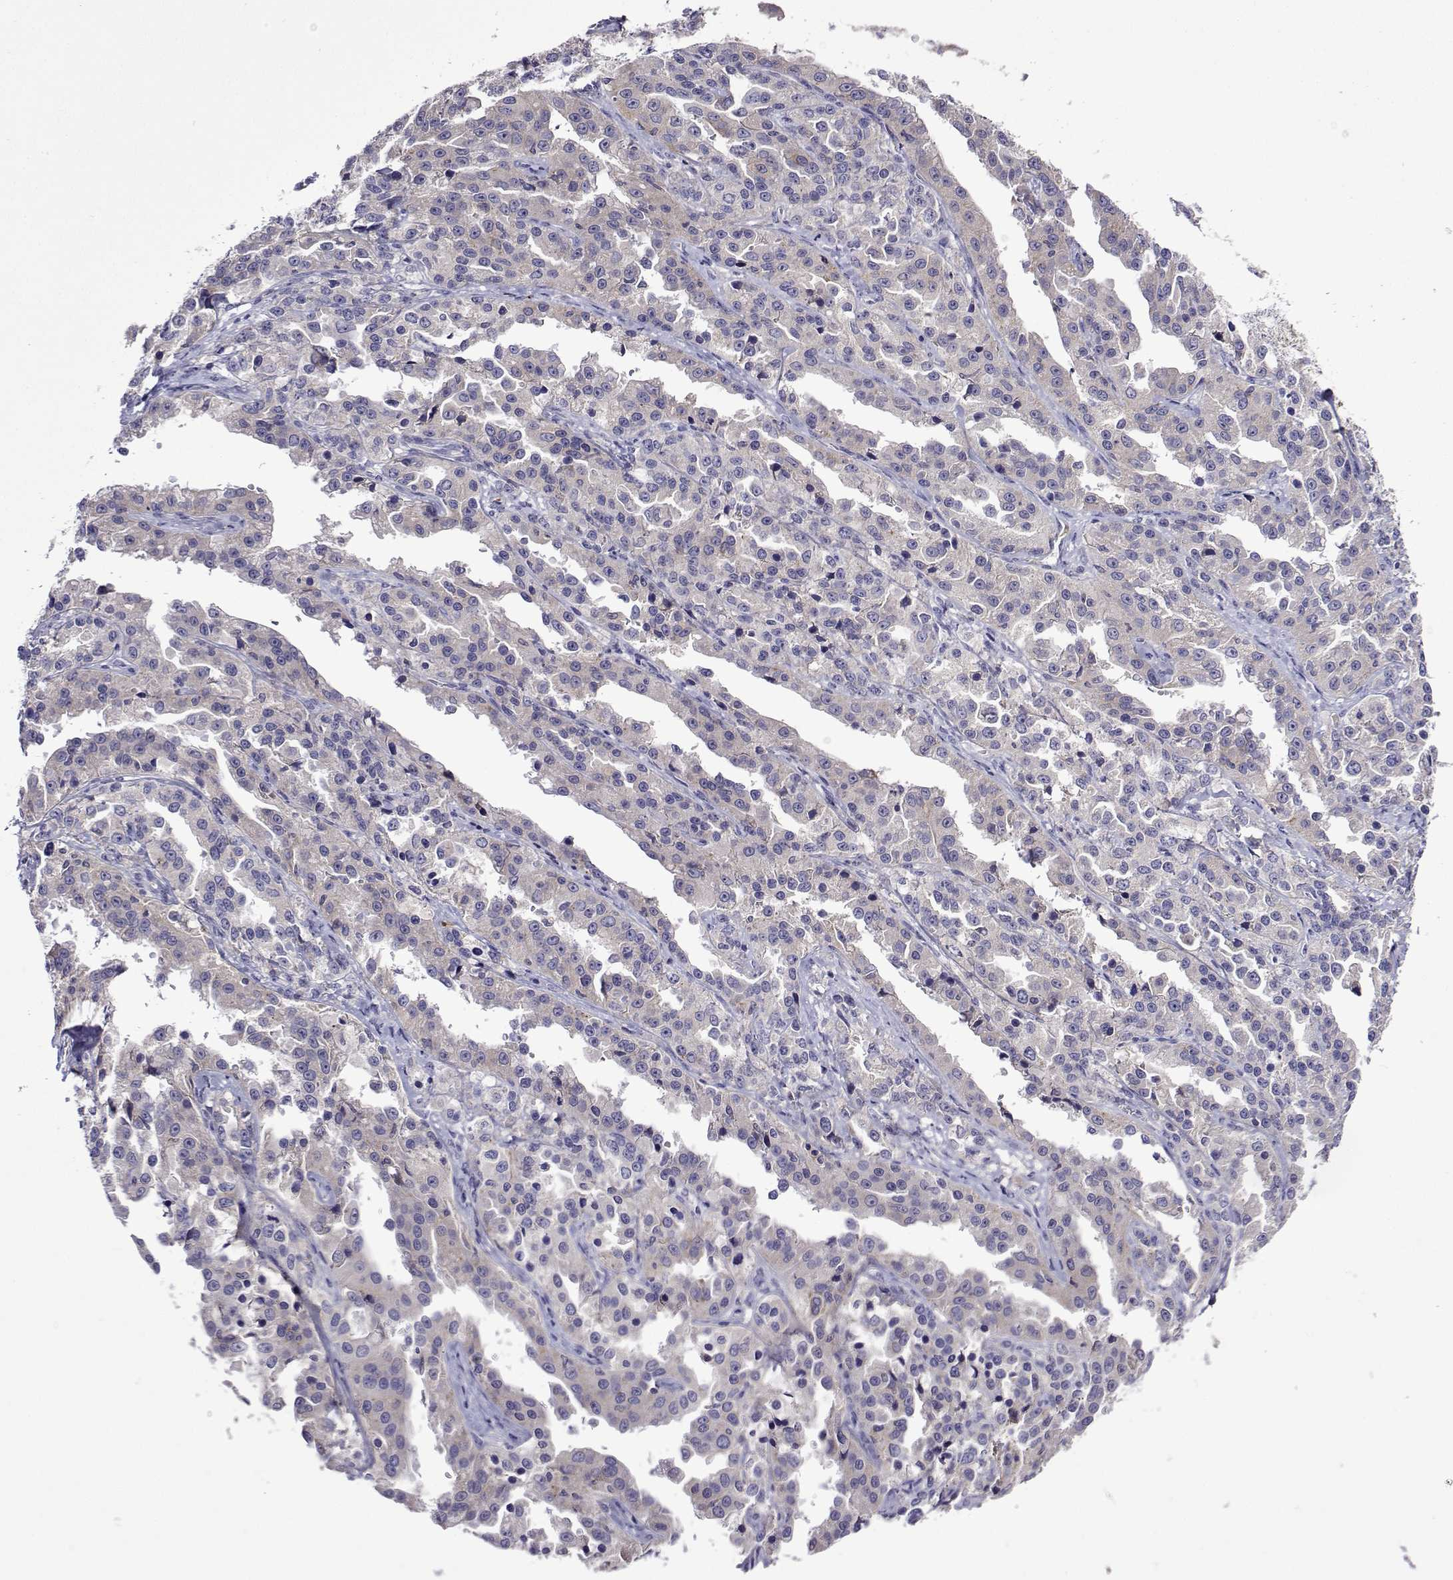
{"staining": {"intensity": "negative", "quantity": "none", "location": "none"}, "tissue": "ovarian cancer", "cell_type": "Tumor cells", "image_type": "cancer", "snomed": [{"axis": "morphology", "description": "Cystadenocarcinoma, serous, NOS"}, {"axis": "topography", "description": "Ovary"}], "caption": "Tumor cells show no significant positivity in serous cystadenocarcinoma (ovarian).", "gene": "SULT2A1", "patient": {"sex": "female", "age": 75}}